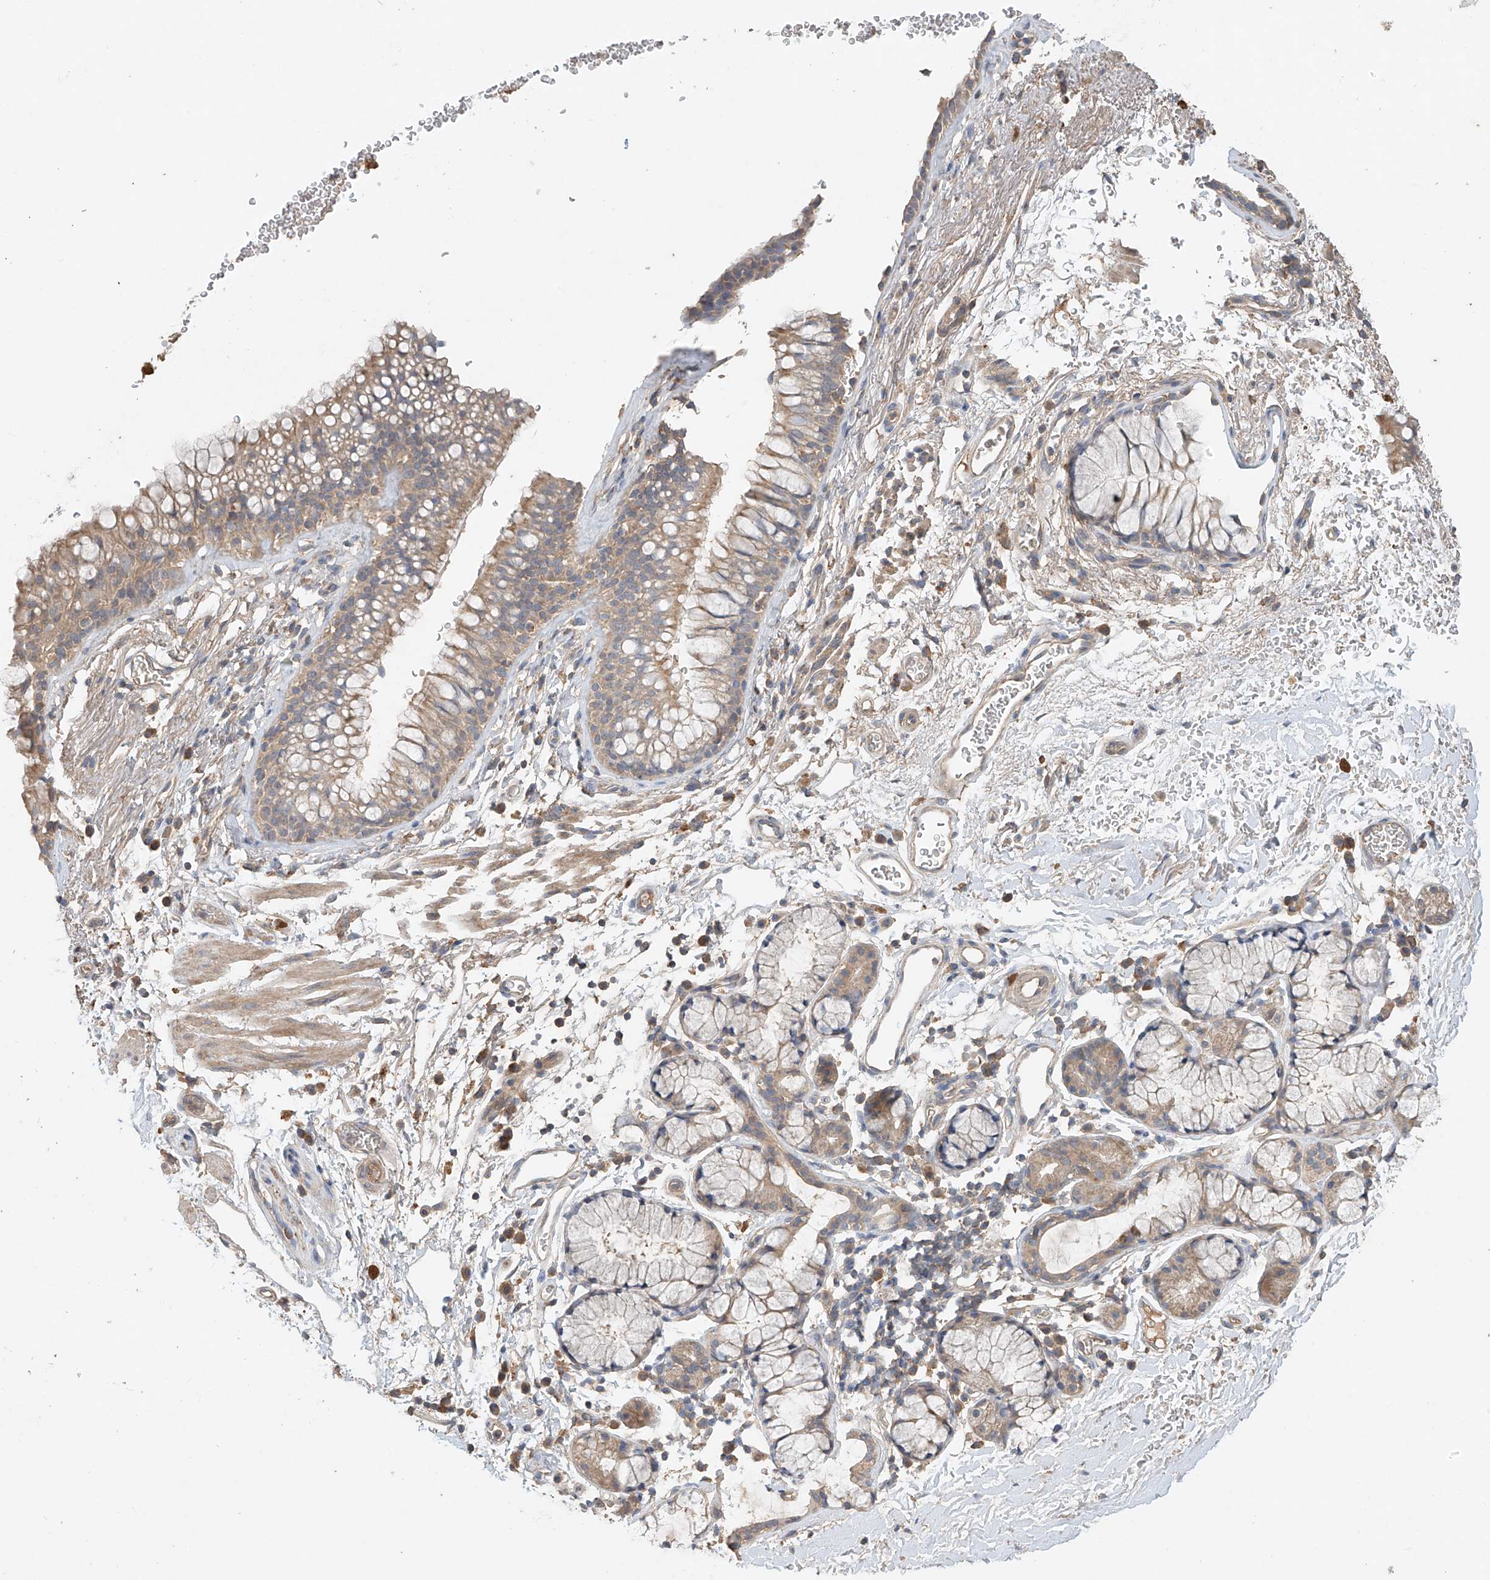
{"staining": {"intensity": "weak", "quantity": ">75%", "location": "cytoplasmic/membranous"}, "tissue": "bronchus", "cell_type": "Respiratory epithelial cells", "image_type": "normal", "snomed": [{"axis": "morphology", "description": "Normal tissue, NOS"}, {"axis": "topography", "description": "Cartilage tissue"}, {"axis": "topography", "description": "Bronchus"}], "caption": "Bronchus stained with immunohistochemistry (IHC) reveals weak cytoplasmic/membranous expression in about >75% of respiratory epithelial cells.", "gene": "GNB1L", "patient": {"sex": "female", "age": 53}}